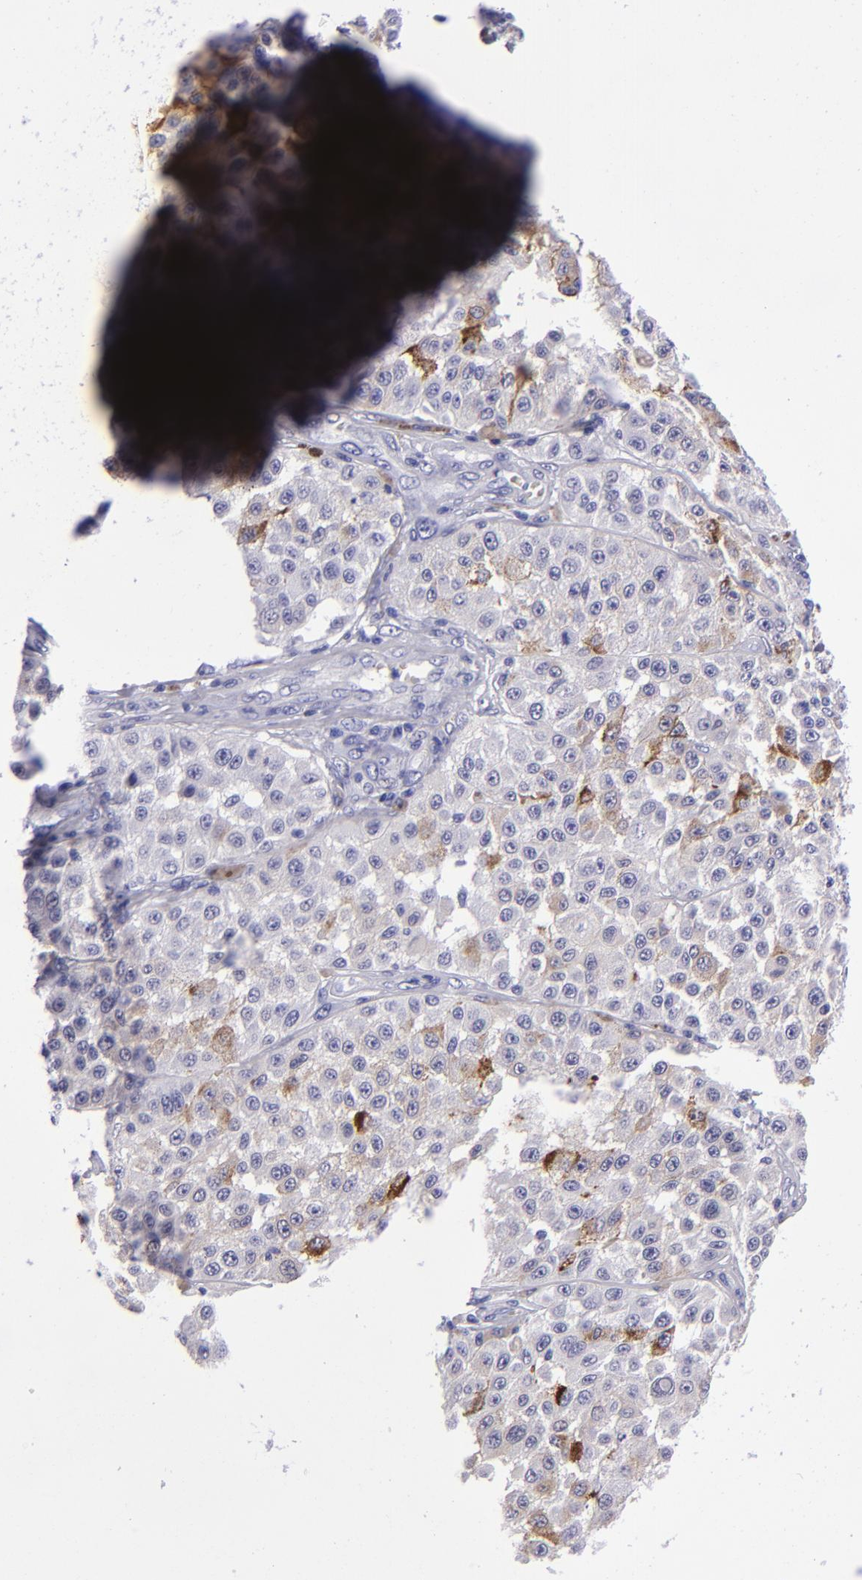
{"staining": {"intensity": "moderate", "quantity": "<25%", "location": "cytoplasmic/membranous"}, "tissue": "melanoma", "cell_type": "Tumor cells", "image_type": "cancer", "snomed": [{"axis": "morphology", "description": "Malignant melanoma, NOS"}, {"axis": "topography", "description": "Skin"}], "caption": "Protein analysis of malignant melanoma tissue exhibits moderate cytoplasmic/membranous positivity in approximately <25% of tumor cells. (DAB (3,3'-diaminobenzidine) IHC, brown staining for protein, blue staining for nuclei).", "gene": "TYRP1", "patient": {"sex": "female", "age": 64}}